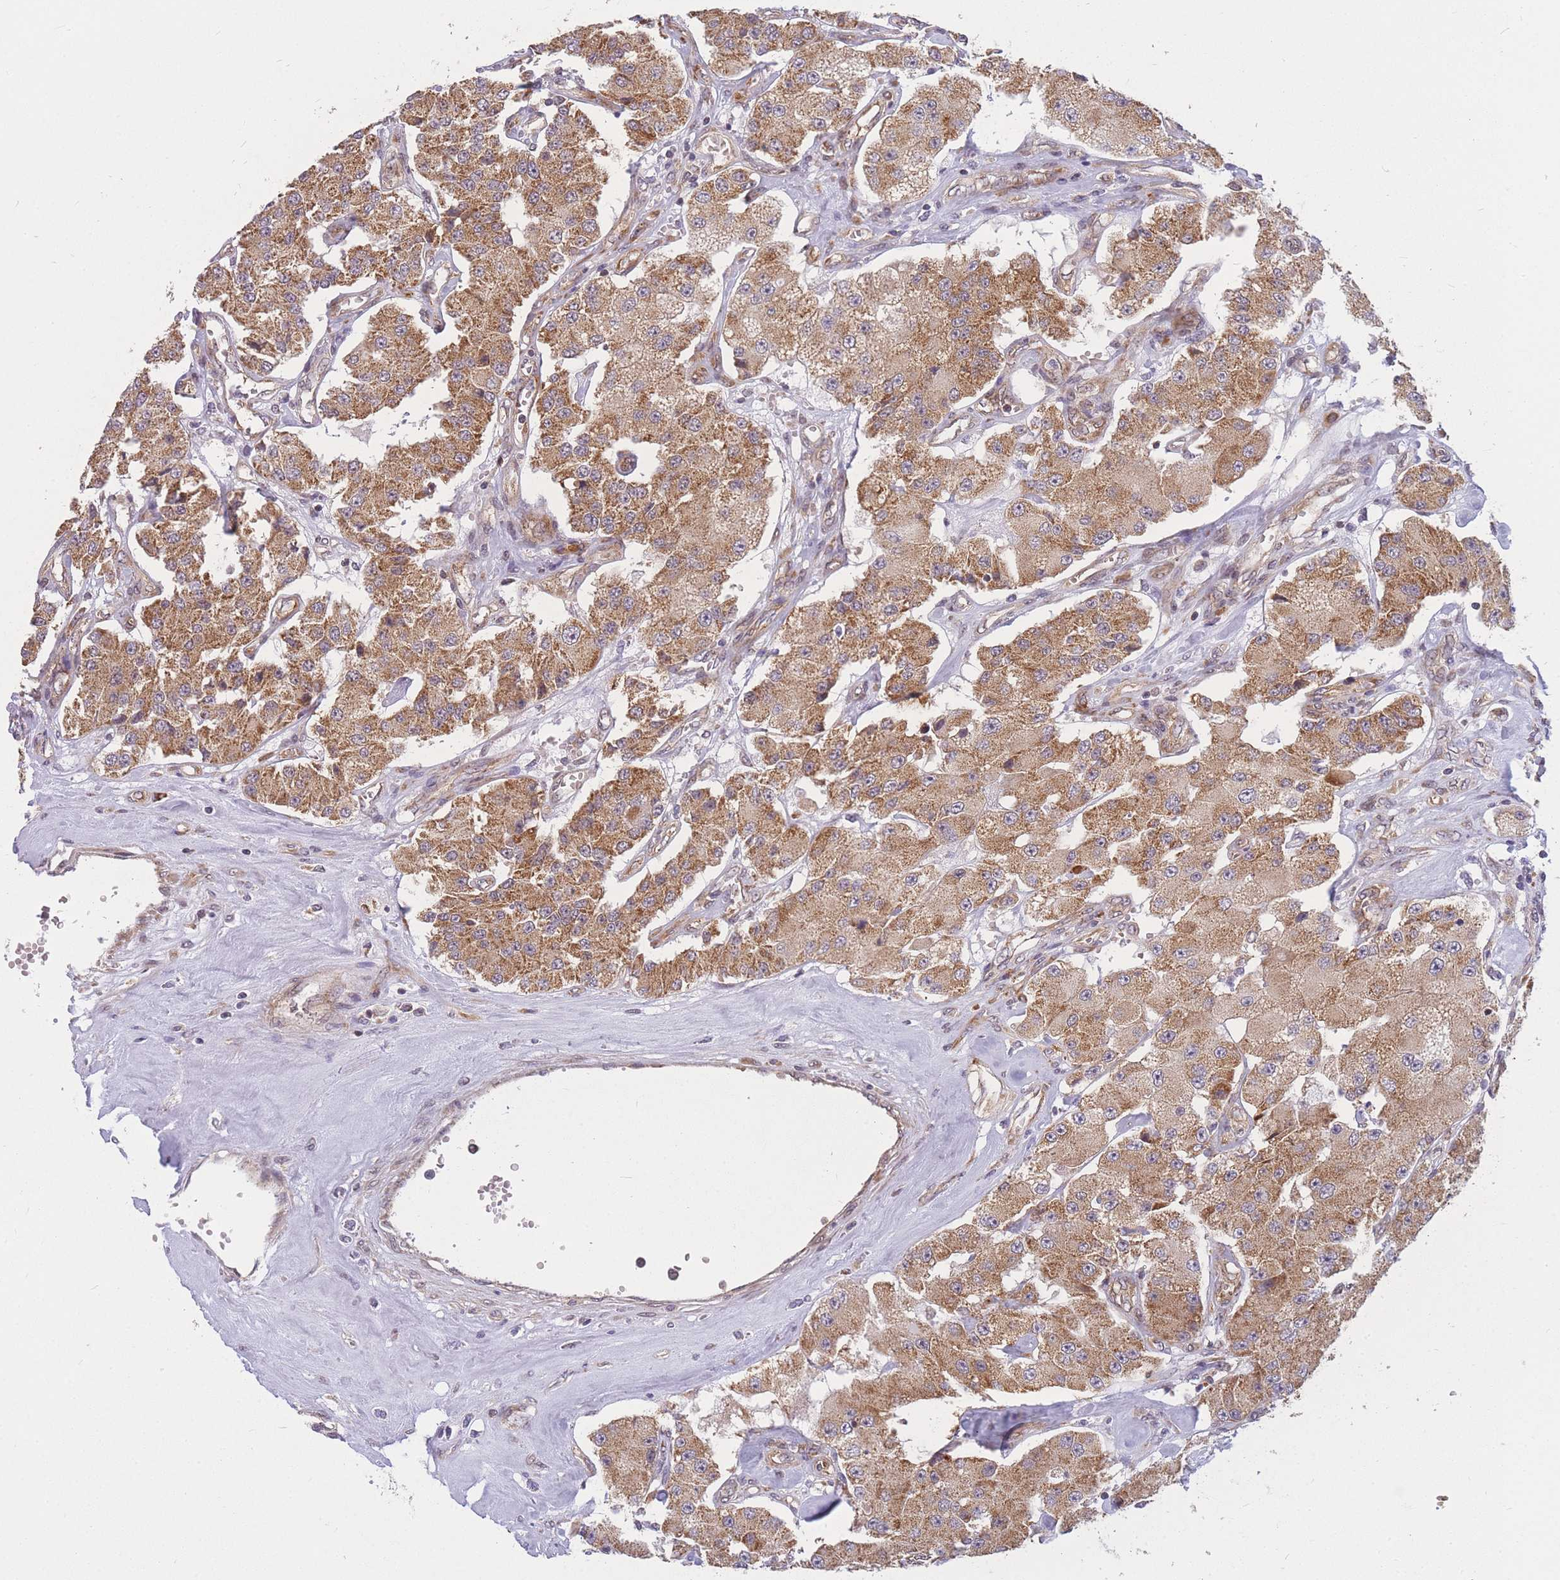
{"staining": {"intensity": "moderate", "quantity": ">75%", "location": "cytoplasmic/membranous"}, "tissue": "carcinoid", "cell_type": "Tumor cells", "image_type": "cancer", "snomed": [{"axis": "morphology", "description": "Carcinoid, malignant, NOS"}, {"axis": "topography", "description": "Pancreas"}], "caption": "IHC histopathology image of malignant carcinoid stained for a protein (brown), which shows medium levels of moderate cytoplasmic/membranous positivity in about >75% of tumor cells.", "gene": "MRPL23", "patient": {"sex": "male", "age": 41}}